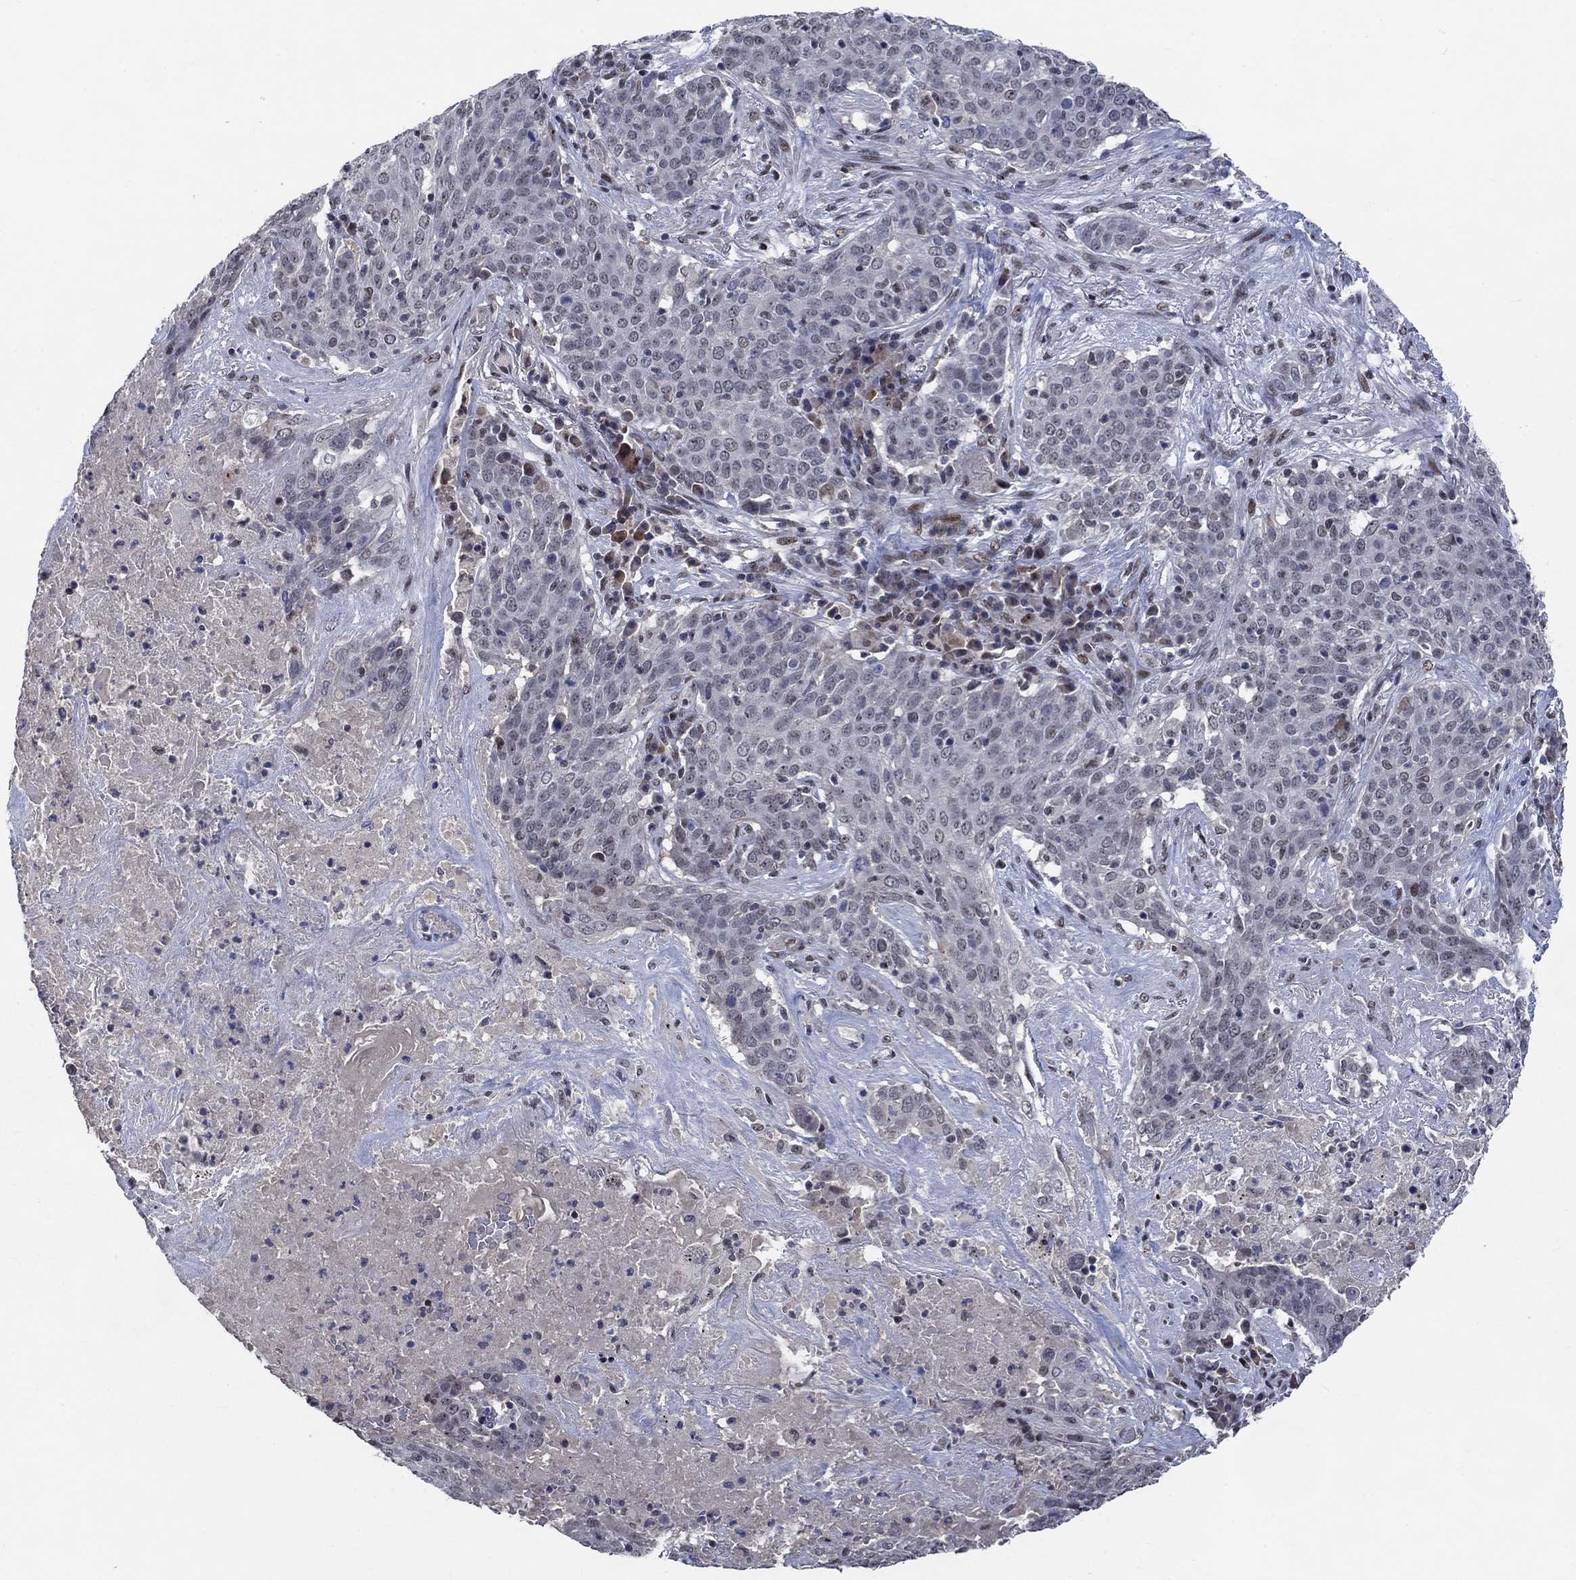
{"staining": {"intensity": "negative", "quantity": "none", "location": "none"}, "tissue": "lung cancer", "cell_type": "Tumor cells", "image_type": "cancer", "snomed": [{"axis": "morphology", "description": "Squamous cell carcinoma, NOS"}, {"axis": "topography", "description": "Lung"}], "caption": "This photomicrograph is of lung squamous cell carcinoma stained with IHC to label a protein in brown with the nuclei are counter-stained blue. There is no staining in tumor cells. (DAB IHC with hematoxylin counter stain).", "gene": "HTN1", "patient": {"sex": "male", "age": 82}}